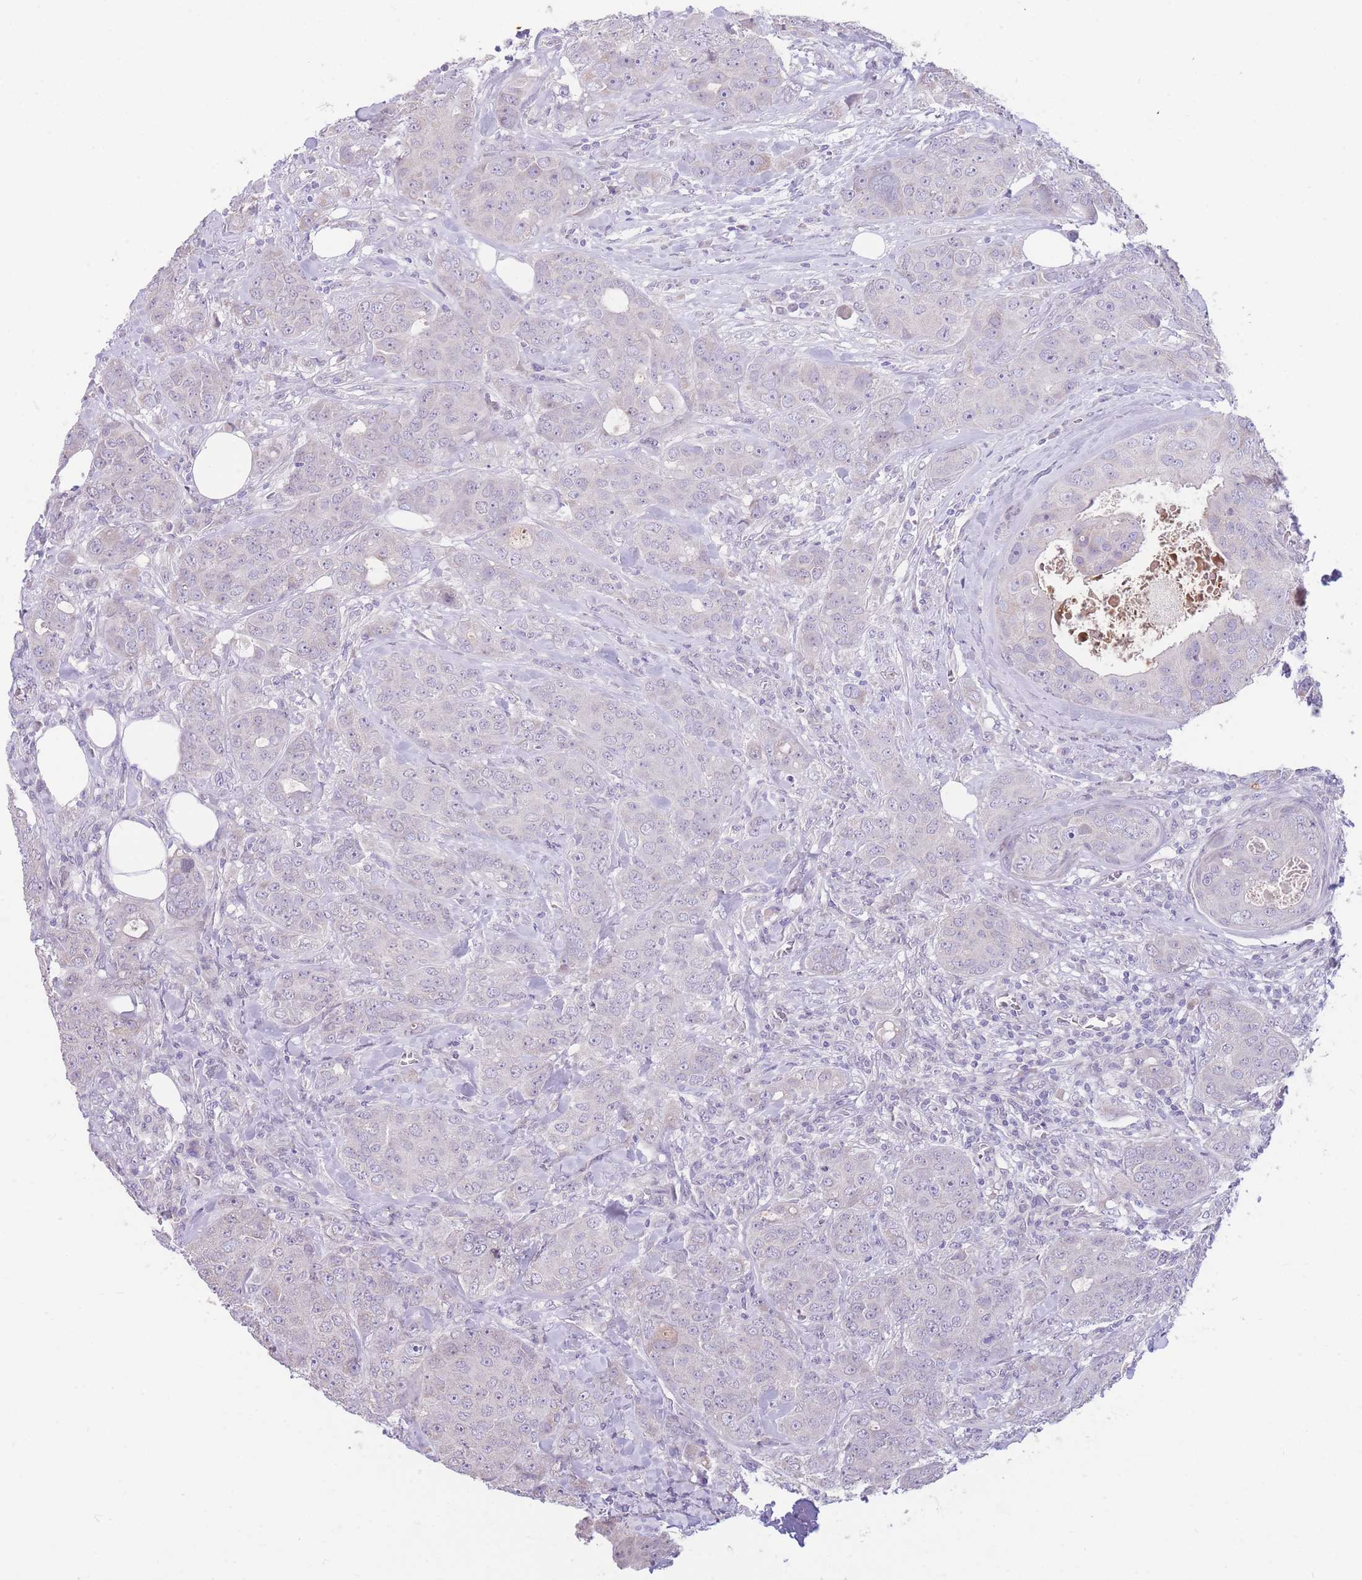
{"staining": {"intensity": "negative", "quantity": "none", "location": "none"}, "tissue": "breast cancer", "cell_type": "Tumor cells", "image_type": "cancer", "snomed": [{"axis": "morphology", "description": "Duct carcinoma"}, {"axis": "topography", "description": "Breast"}], "caption": "Tumor cells are negative for brown protein staining in invasive ductal carcinoma (breast). Nuclei are stained in blue.", "gene": "SHCBP1", "patient": {"sex": "female", "age": 43}}